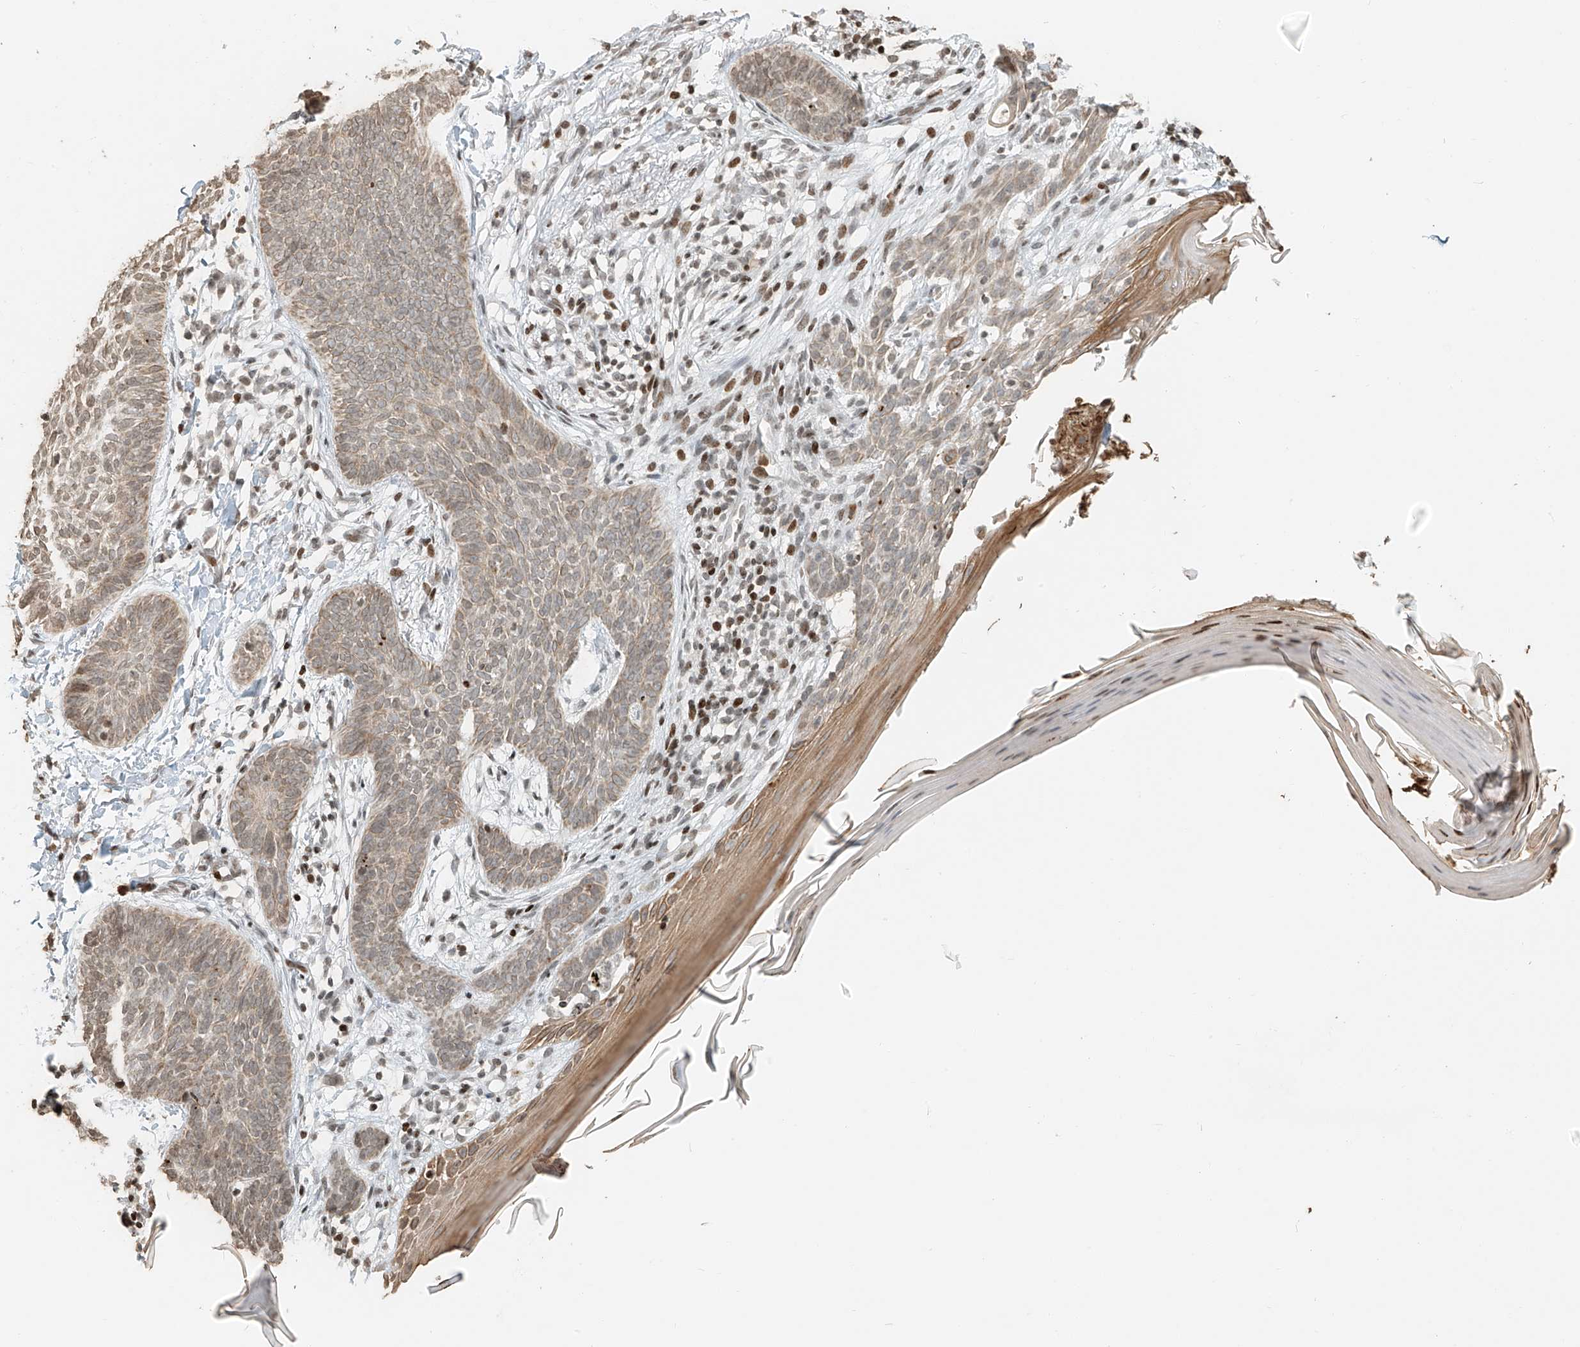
{"staining": {"intensity": "weak", "quantity": ">75%", "location": "cytoplasmic/membranous"}, "tissue": "skin cancer", "cell_type": "Tumor cells", "image_type": "cancer", "snomed": [{"axis": "morphology", "description": "Normal tissue, NOS"}, {"axis": "morphology", "description": "Basal cell carcinoma"}, {"axis": "topography", "description": "Skin"}], "caption": "A brown stain highlights weak cytoplasmic/membranous positivity of a protein in human skin cancer tumor cells.", "gene": "C17orf58", "patient": {"sex": "male", "age": 50}}